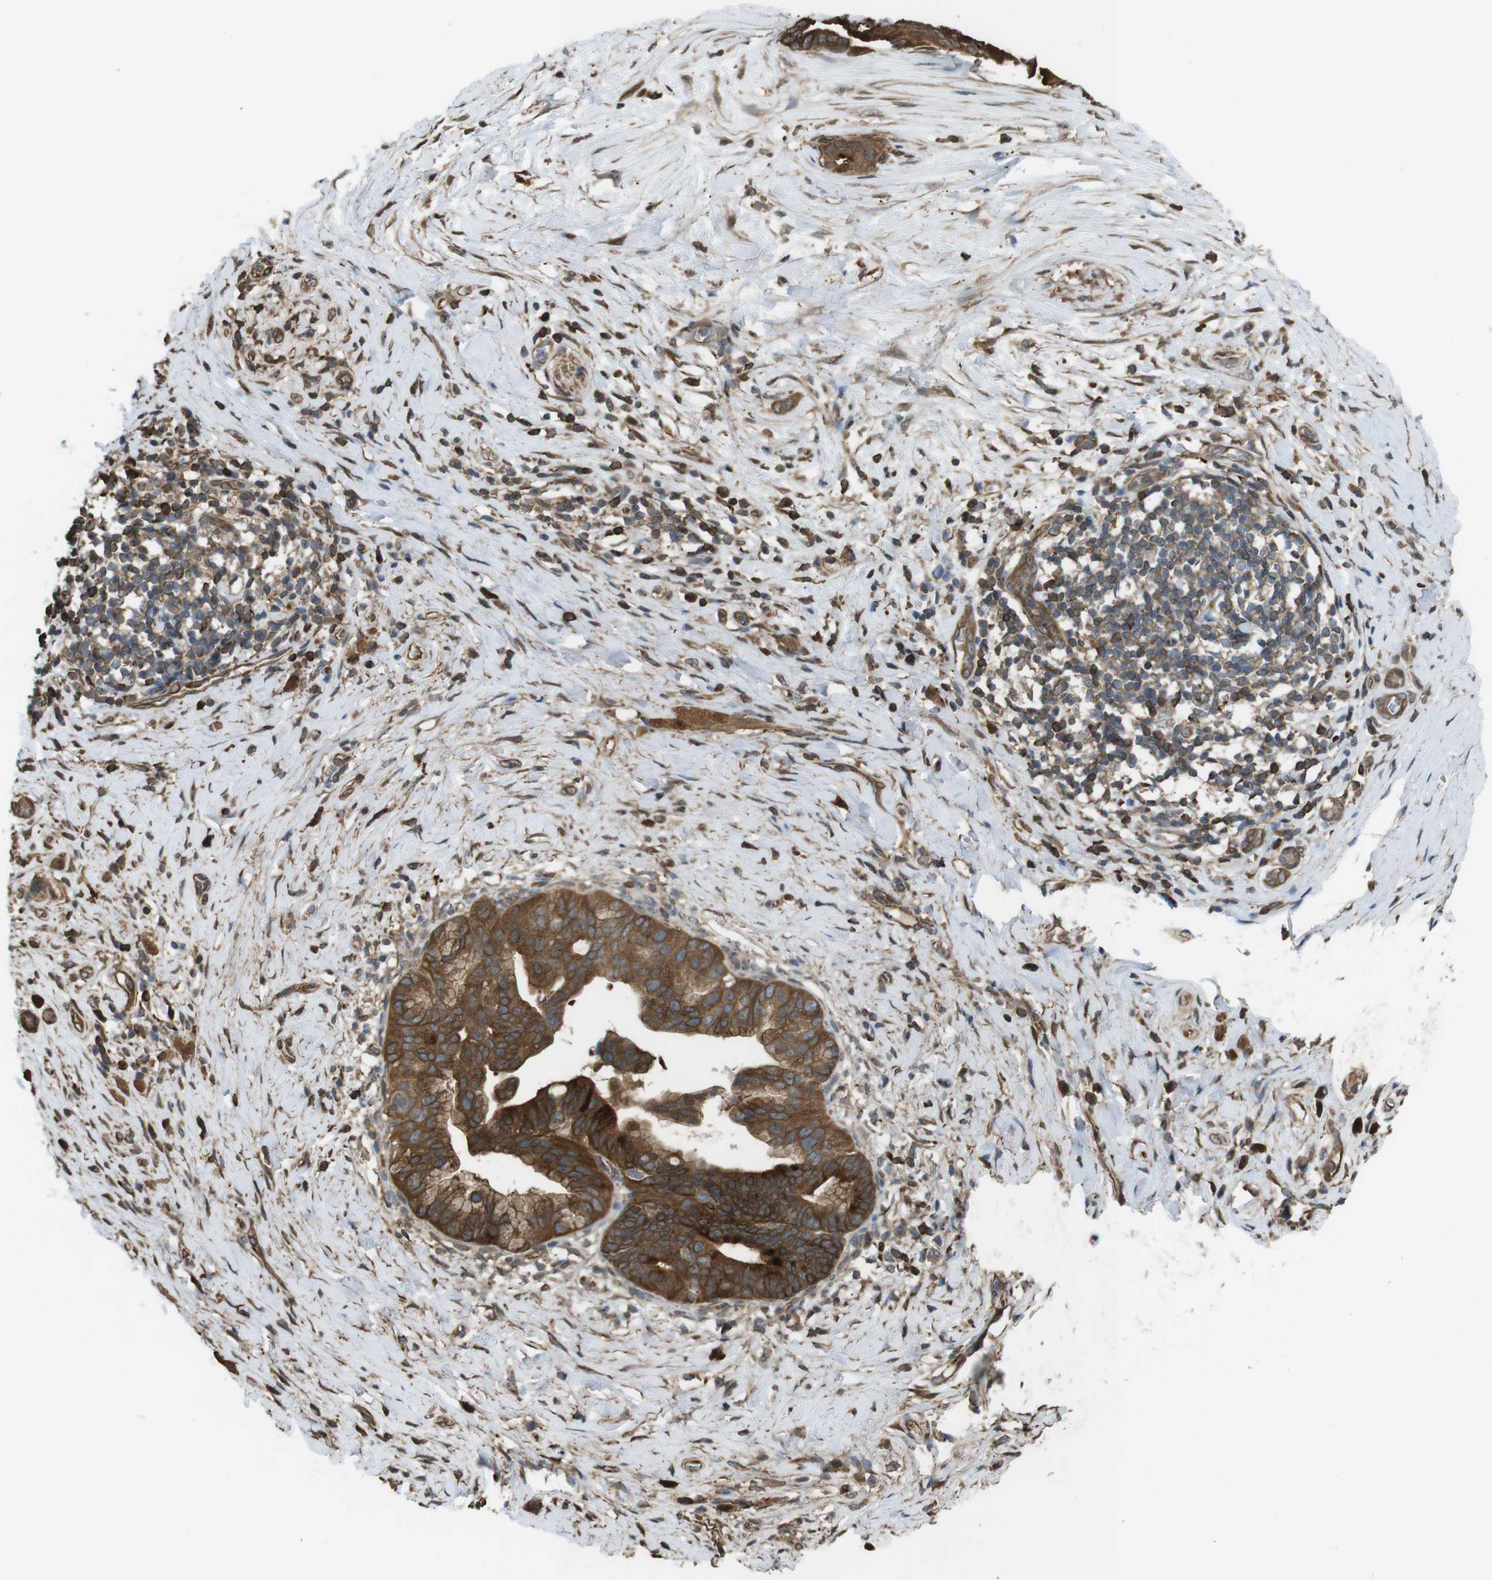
{"staining": {"intensity": "strong", "quantity": ">75%", "location": "cytoplasmic/membranous"}, "tissue": "pancreatic cancer", "cell_type": "Tumor cells", "image_type": "cancer", "snomed": [{"axis": "morphology", "description": "Adenocarcinoma, NOS"}, {"axis": "topography", "description": "Pancreas"}], "caption": "Adenocarcinoma (pancreatic) tissue demonstrates strong cytoplasmic/membranous positivity in approximately >75% of tumor cells, visualized by immunohistochemistry.", "gene": "ARHGDIA", "patient": {"sex": "male", "age": 55}}